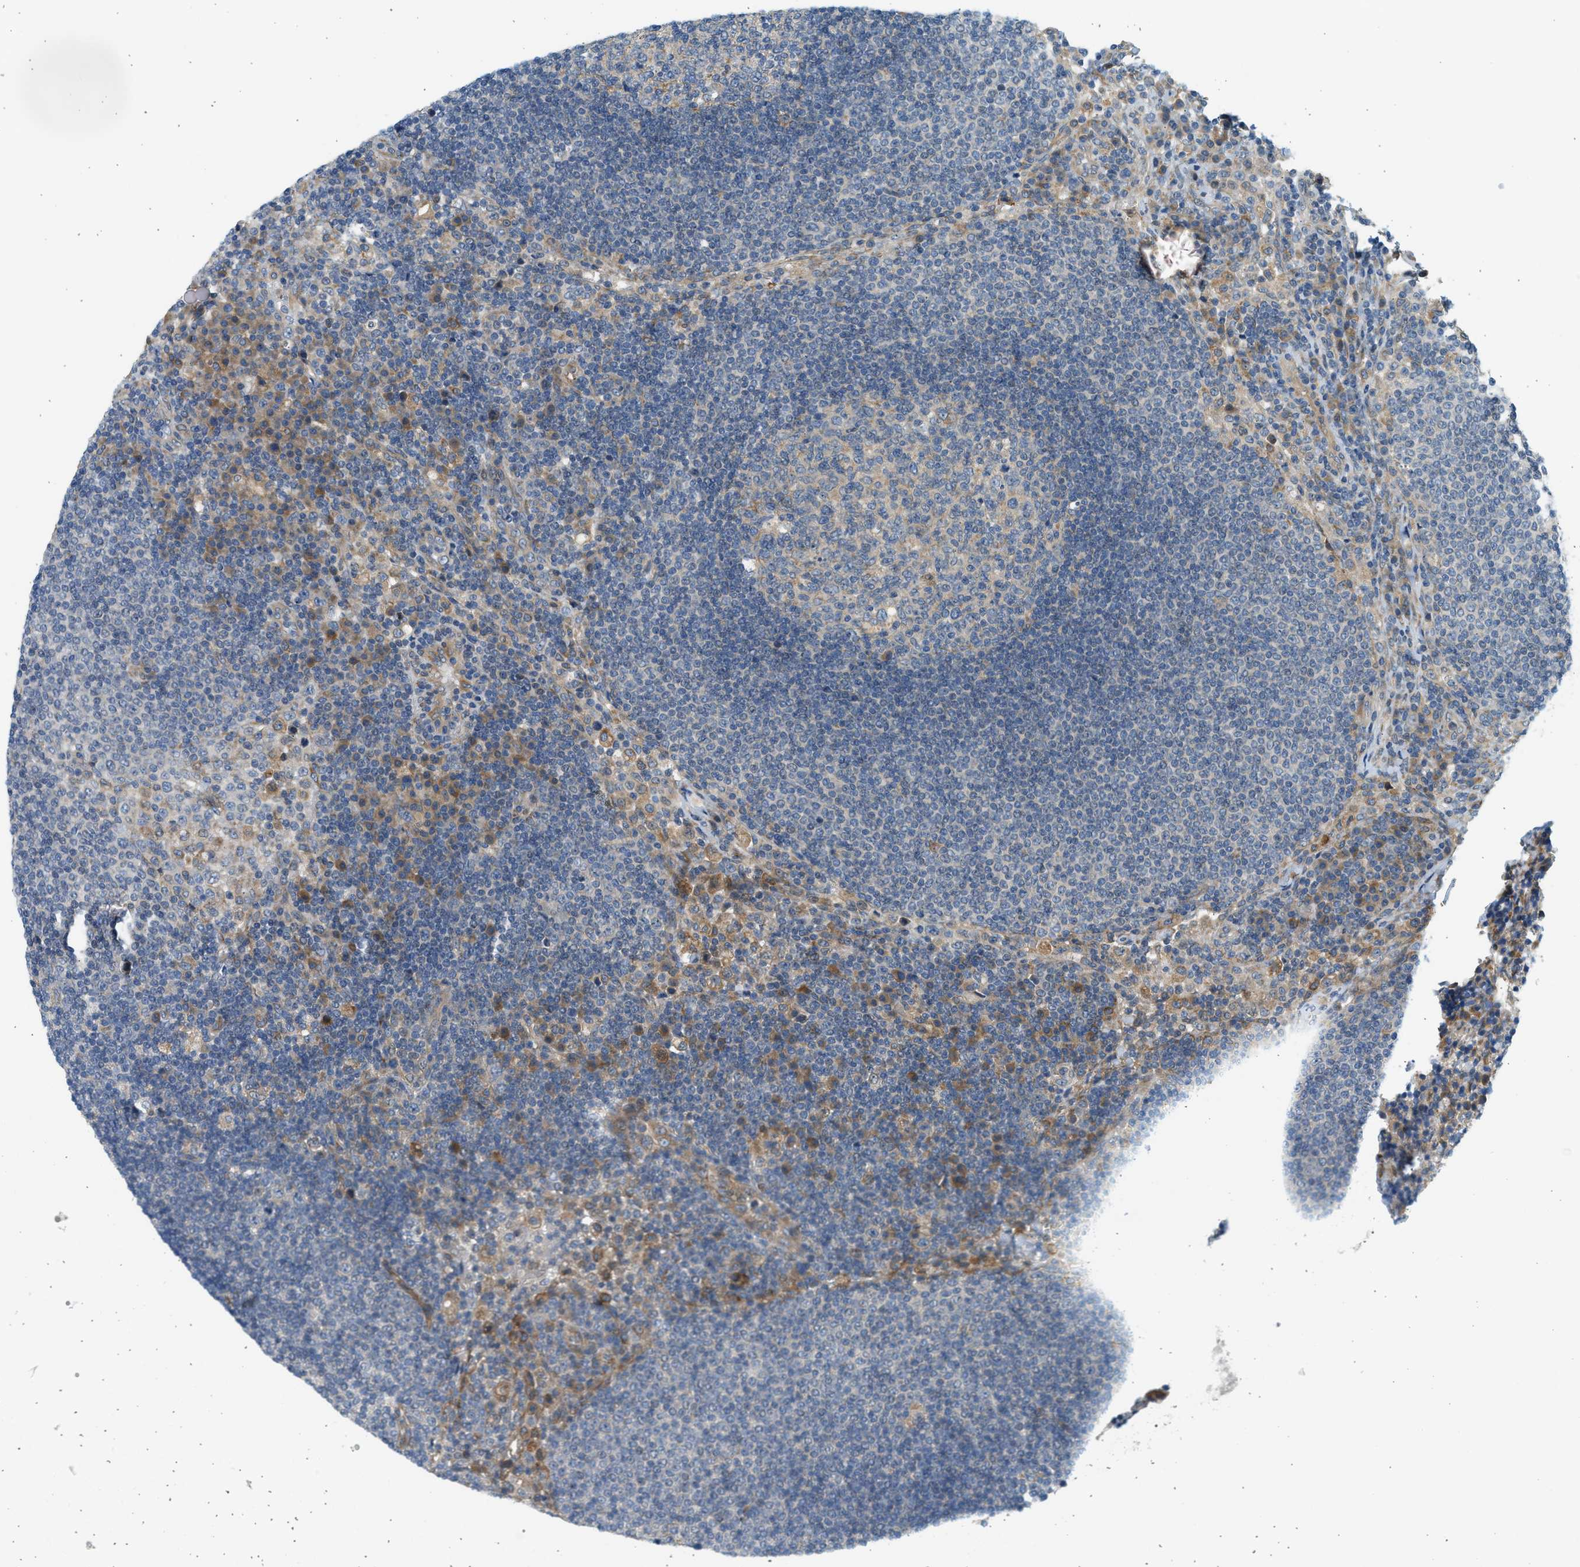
{"staining": {"intensity": "weak", "quantity": "<25%", "location": "cytoplasmic/membranous"}, "tissue": "lymph node", "cell_type": "Germinal center cells", "image_type": "normal", "snomed": [{"axis": "morphology", "description": "Normal tissue, NOS"}, {"axis": "topography", "description": "Lymph node"}], "caption": "Photomicrograph shows no protein staining in germinal center cells of unremarkable lymph node. The staining was performed using DAB to visualize the protein expression in brown, while the nuclei were stained in blue with hematoxylin (Magnification: 20x).", "gene": "KDELR2", "patient": {"sex": "female", "age": 53}}